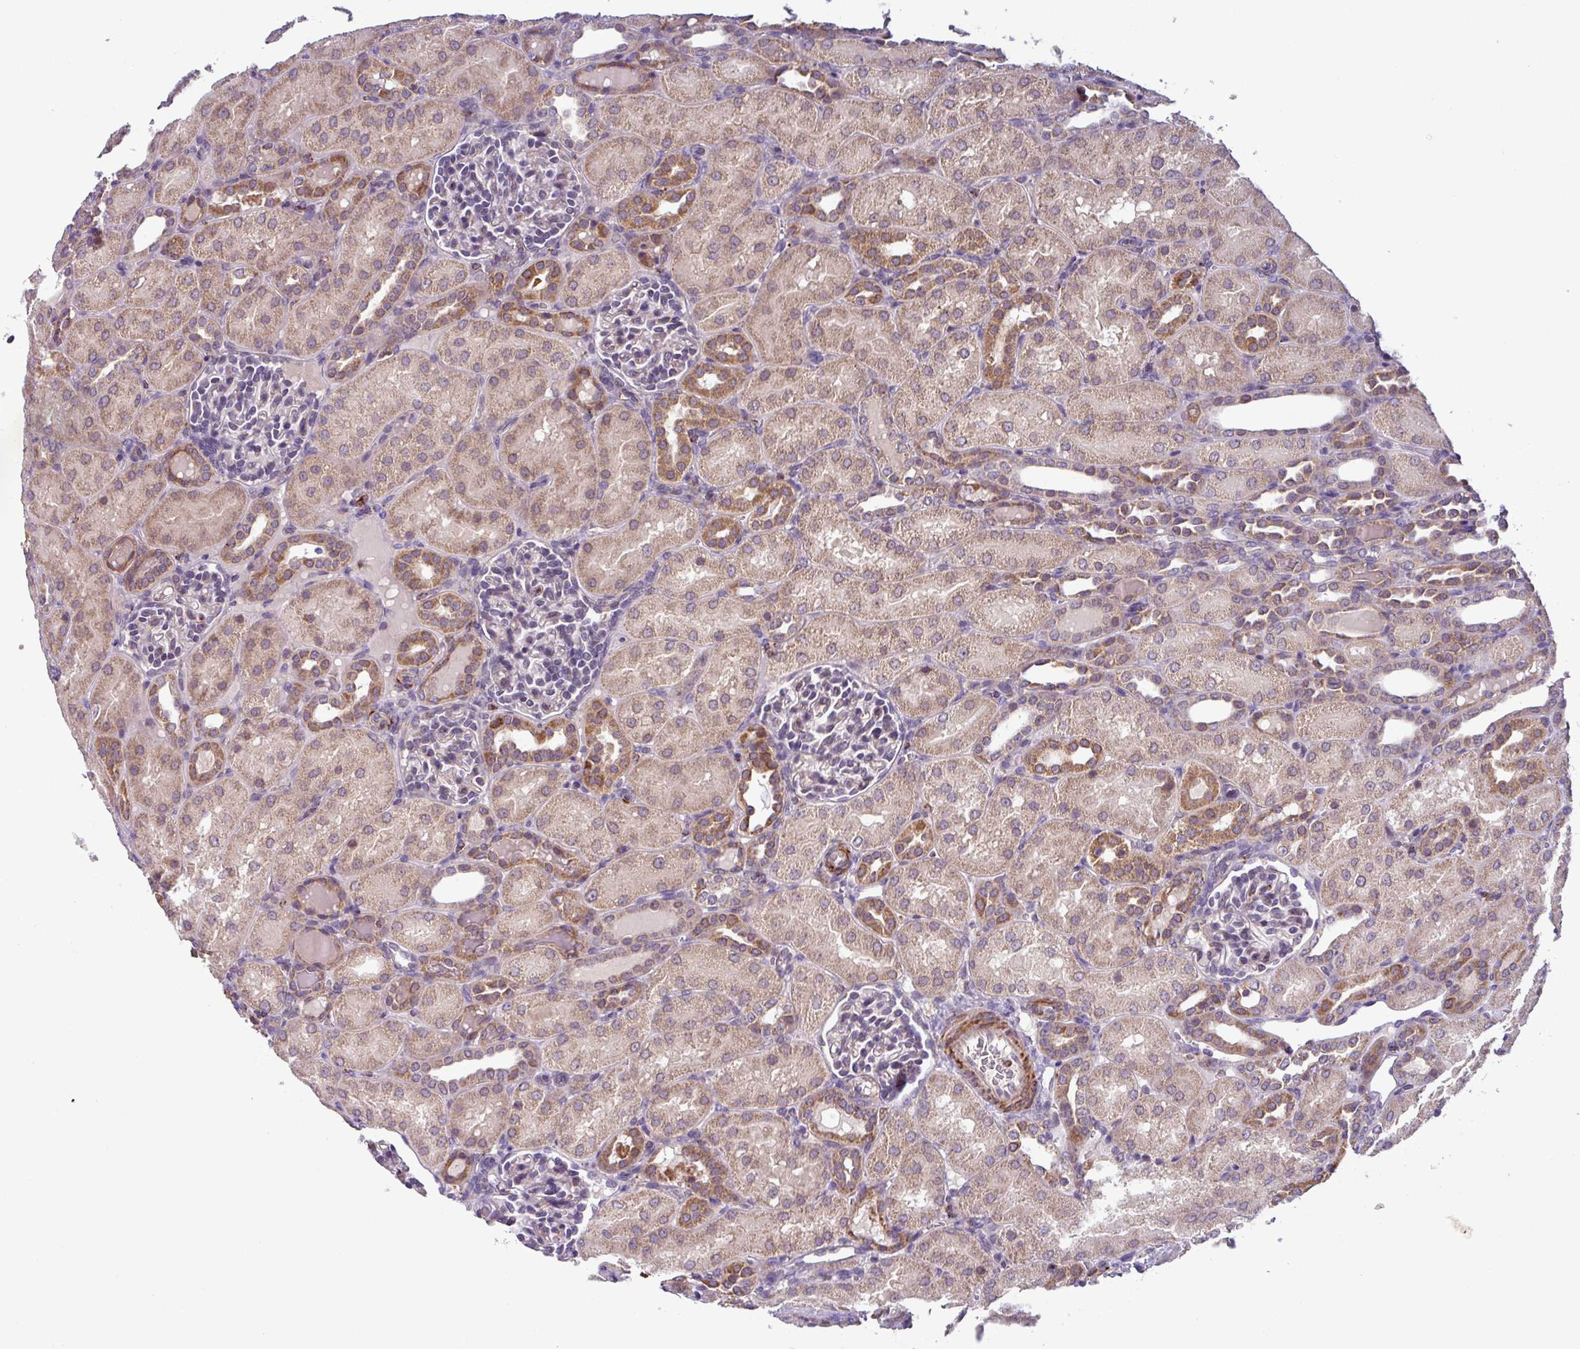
{"staining": {"intensity": "negative", "quantity": "none", "location": "none"}, "tissue": "kidney", "cell_type": "Cells in glomeruli", "image_type": "normal", "snomed": [{"axis": "morphology", "description": "Normal tissue, NOS"}, {"axis": "topography", "description": "Kidney"}], "caption": "A histopathology image of kidney stained for a protein shows no brown staining in cells in glomeruli.", "gene": "AKIRIN1", "patient": {"sex": "male", "age": 1}}